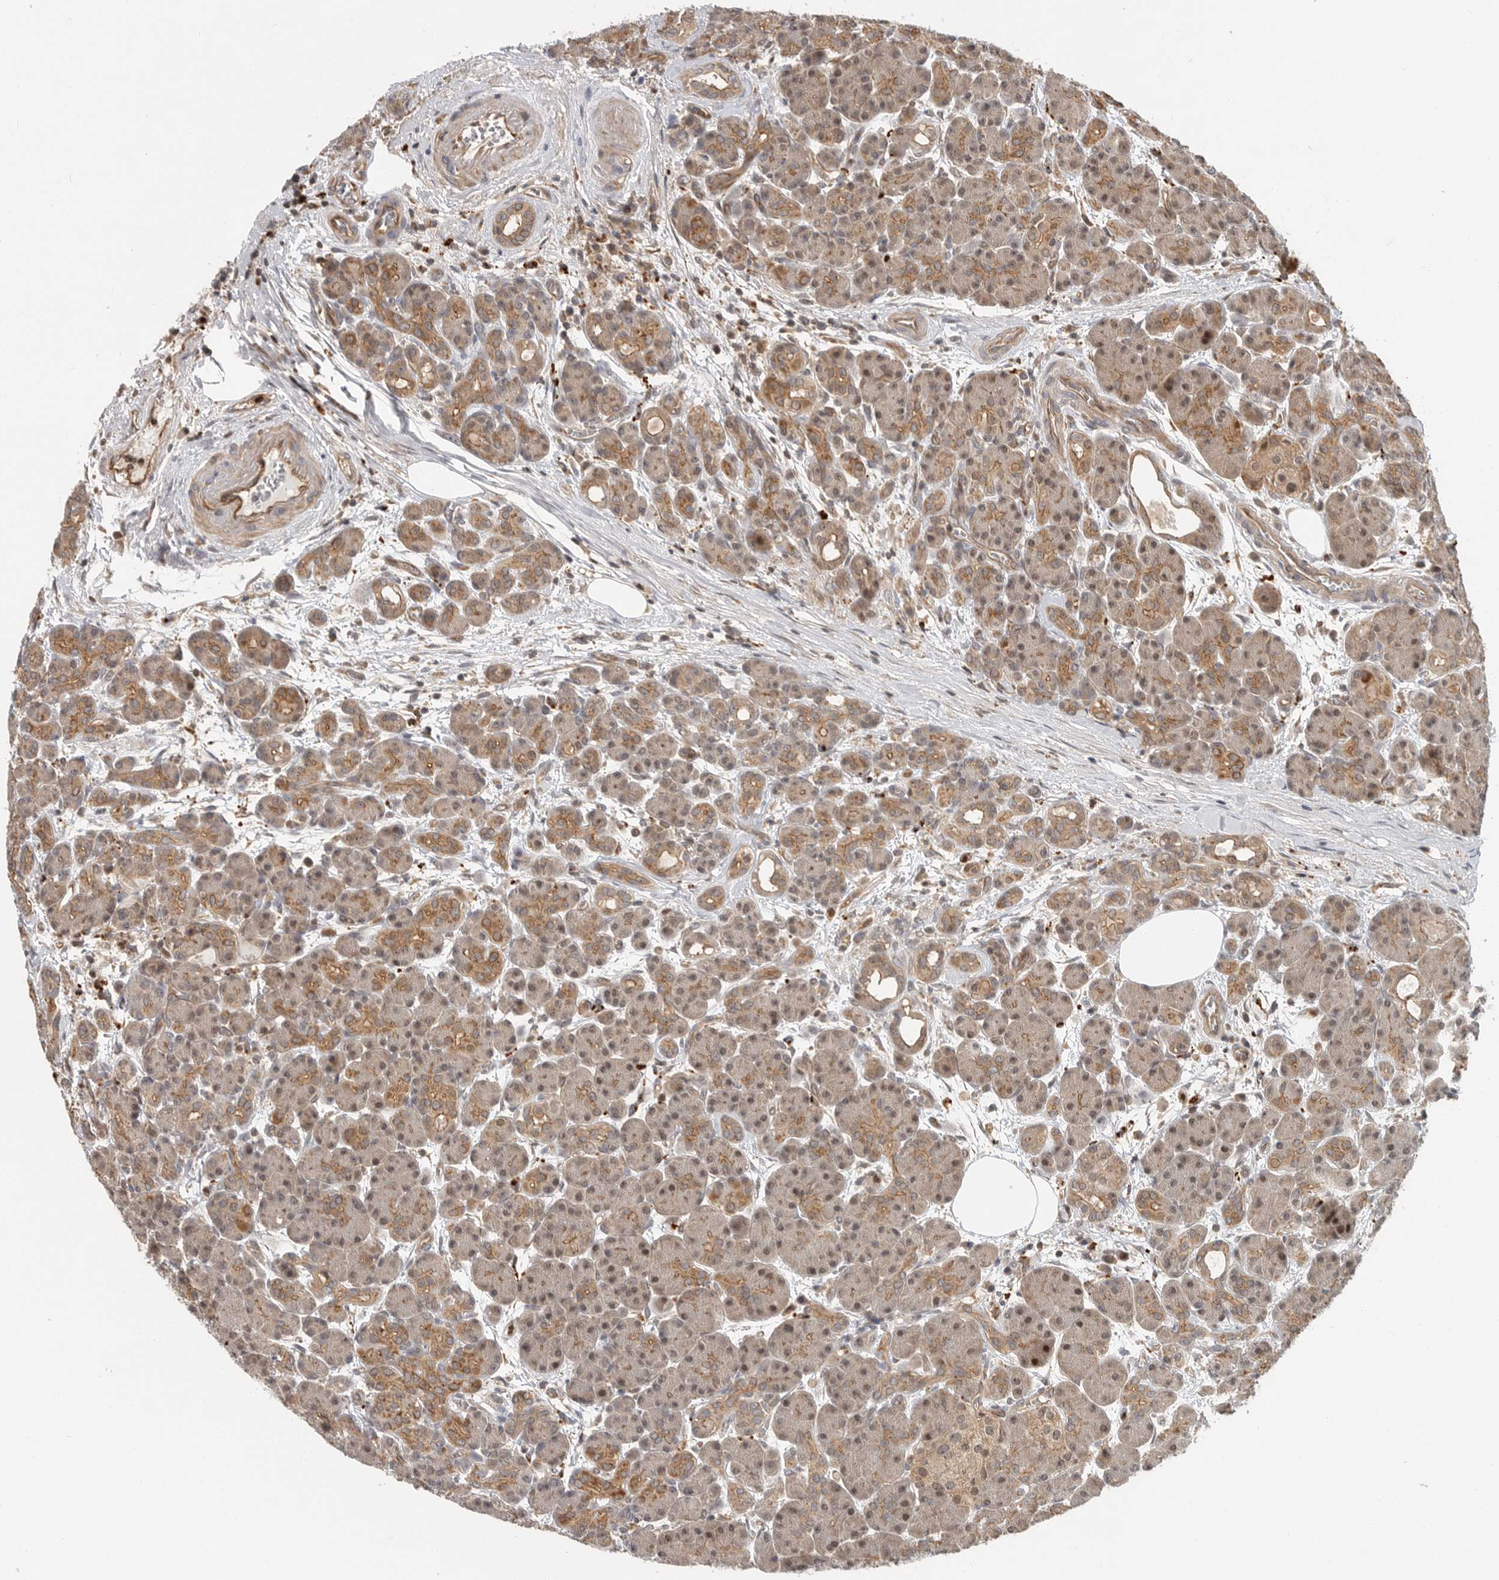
{"staining": {"intensity": "moderate", "quantity": ">75%", "location": "cytoplasmic/membranous,nuclear"}, "tissue": "pancreas", "cell_type": "Exocrine glandular cells", "image_type": "normal", "snomed": [{"axis": "morphology", "description": "Normal tissue, NOS"}, {"axis": "topography", "description": "Pancreas"}], "caption": "IHC (DAB) staining of unremarkable pancreas reveals moderate cytoplasmic/membranous,nuclear protein expression in about >75% of exocrine glandular cells. (brown staining indicates protein expression, while blue staining denotes nuclei).", "gene": "STRAP", "patient": {"sex": "male", "age": 63}}